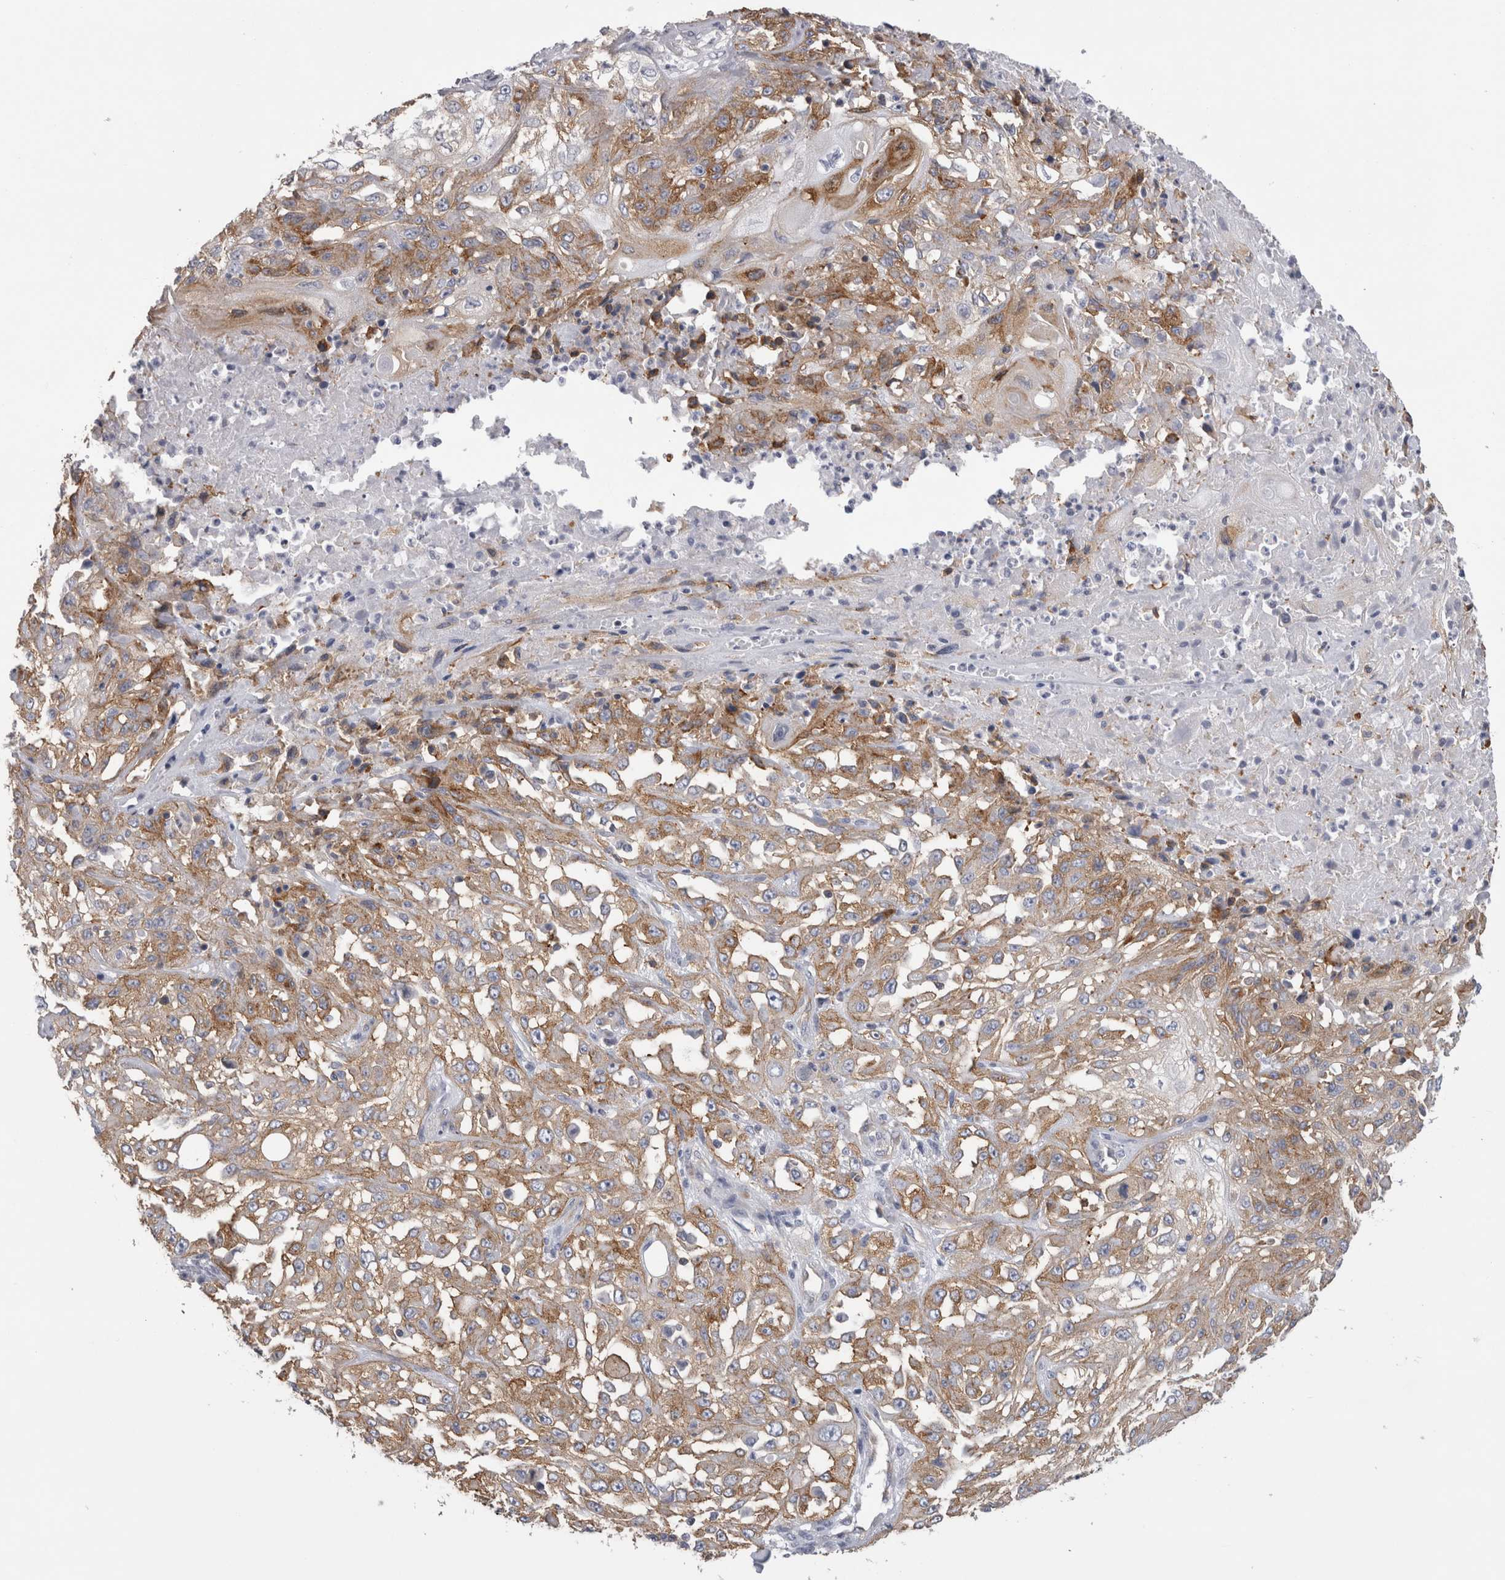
{"staining": {"intensity": "moderate", "quantity": ">75%", "location": "cytoplasmic/membranous"}, "tissue": "skin cancer", "cell_type": "Tumor cells", "image_type": "cancer", "snomed": [{"axis": "morphology", "description": "Squamous cell carcinoma, NOS"}, {"axis": "morphology", "description": "Squamous cell carcinoma, metastatic, NOS"}, {"axis": "topography", "description": "Skin"}, {"axis": "topography", "description": "Lymph node"}], "caption": "IHC (DAB (3,3'-diaminobenzidine)) staining of human skin metastatic squamous cell carcinoma reveals moderate cytoplasmic/membranous protein positivity in about >75% of tumor cells.", "gene": "ATXN3", "patient": {"sex": "male", "age": 75}}